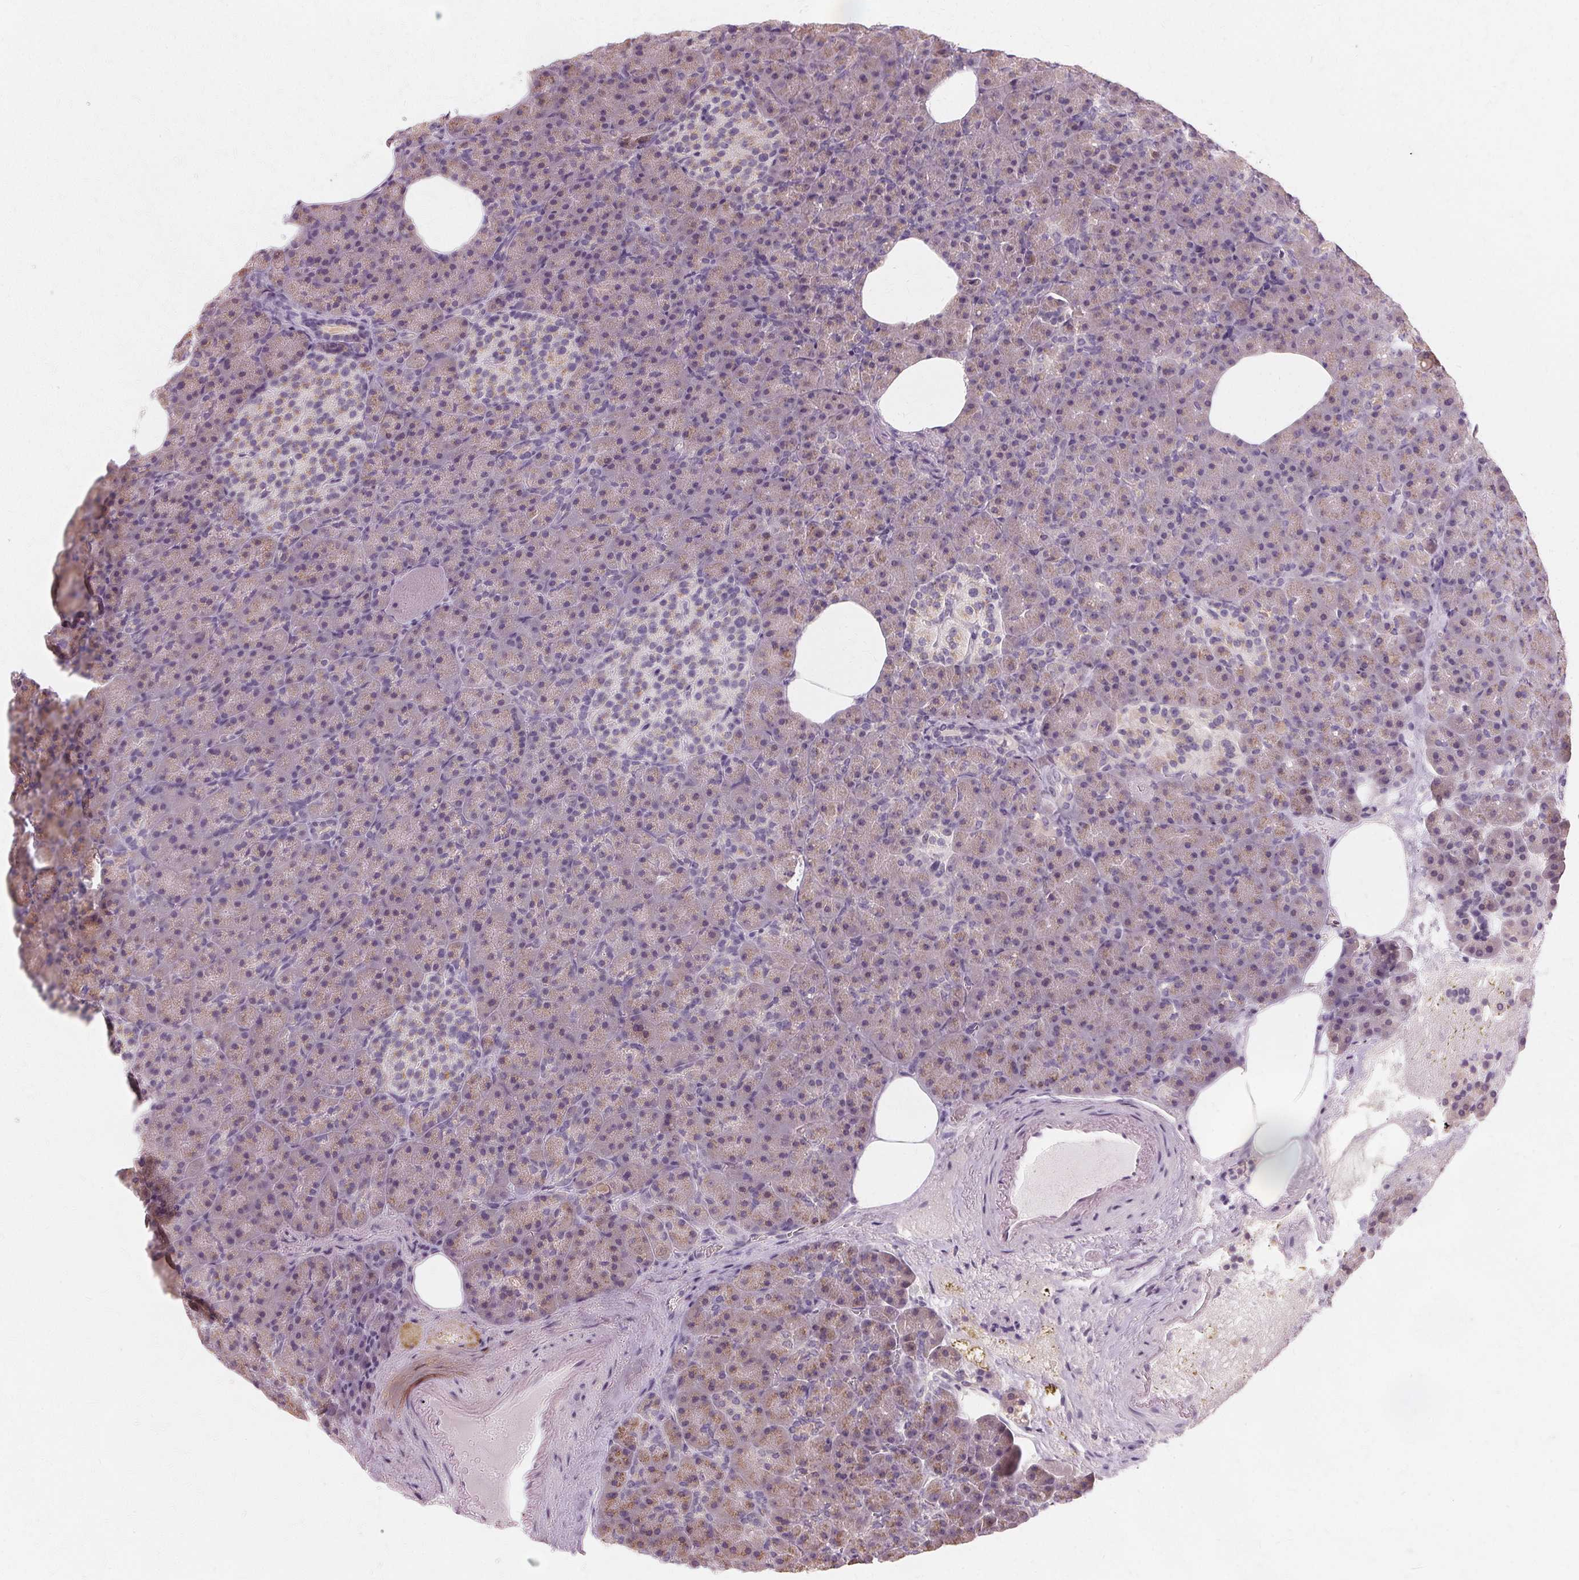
{"staining": {"intensity": "weak", "quantity": "25%-75%", "location": "cytoplasmic/membranous"}, "tissue": "pancreas", "cell_type": "Exocrine glandular cells", "image_type": "normal", "snomed": [{"axis": "morphology", "description": "Normal tissue, NOS"}, {"axis": "topography", "description": "Pancreas"}], "caption": "A high-resolution photomicrograph shows immunohistochemistry (IHC) staining of unremarkable pancreas, which reveals weak cytoplasmic/membranous expression in about 25%-75% of exocrine glandular cells.", "gene": "FCRL3", "patient": {"sex": "female", "age": 74}}